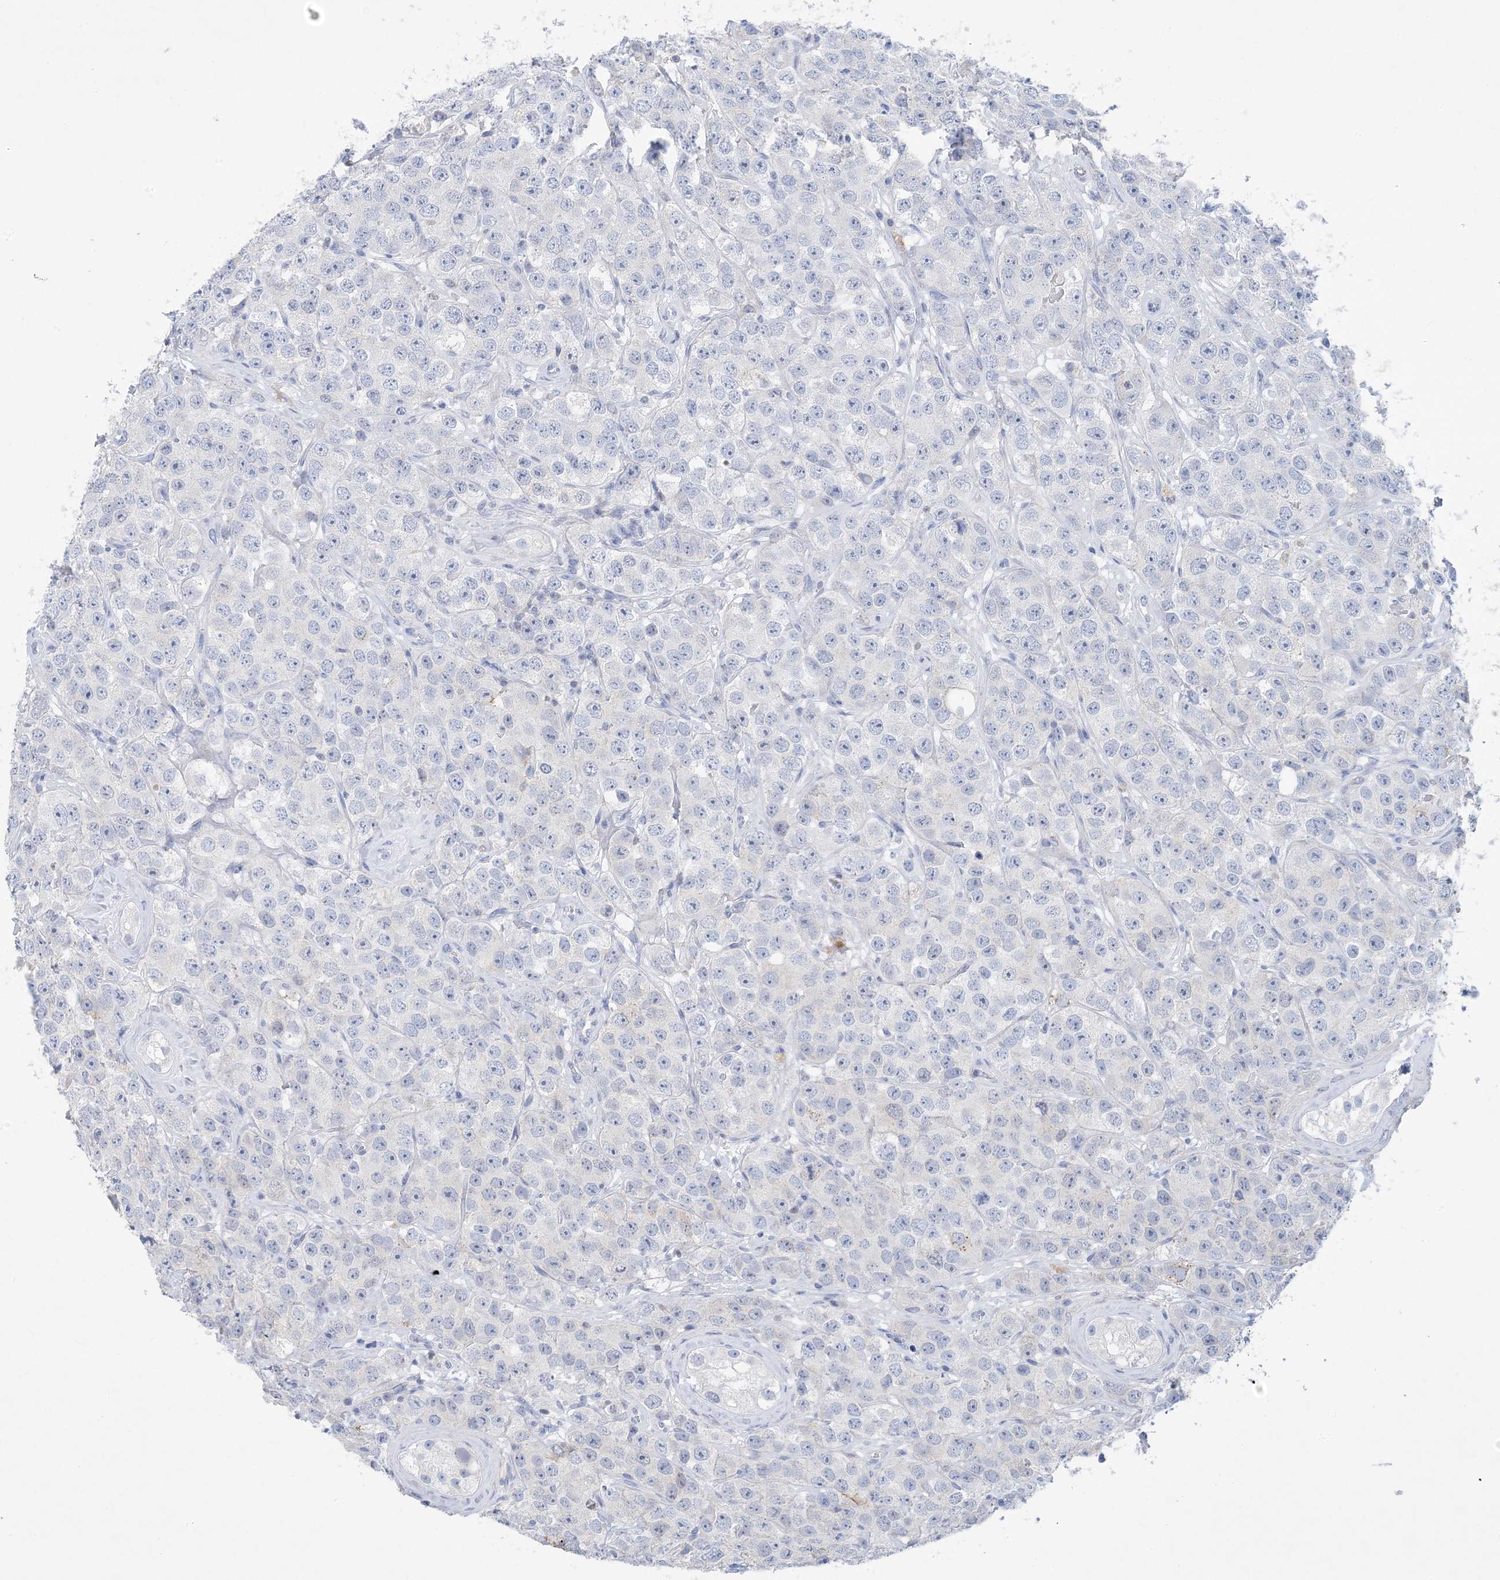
{"staining": {"intensity": "negative", "quantity": "none", "location": "none"}, "tissue": "testis cancer", "cell_type": "Tumor cells", "image_type": "cancer", "snomed": [{"axis": "morphology", "description": "Seminoma, NOS"}, {"axis": "topography", "description": "Testis"}], "caption": "High magnification brightfield microscopy of testis cancer stained with DAB (3,3'-diaminobenzidine) (brown) and counterstained with hematoxylin (blue): tumor cells show no significant expression. (DAB (3,3'-diaminobenzidine) immunohistochemistry visualized using brightfield microscopy, high magnification).", "gene": "SH3YL1", "patient": {"sex": "male", "age": 28}}